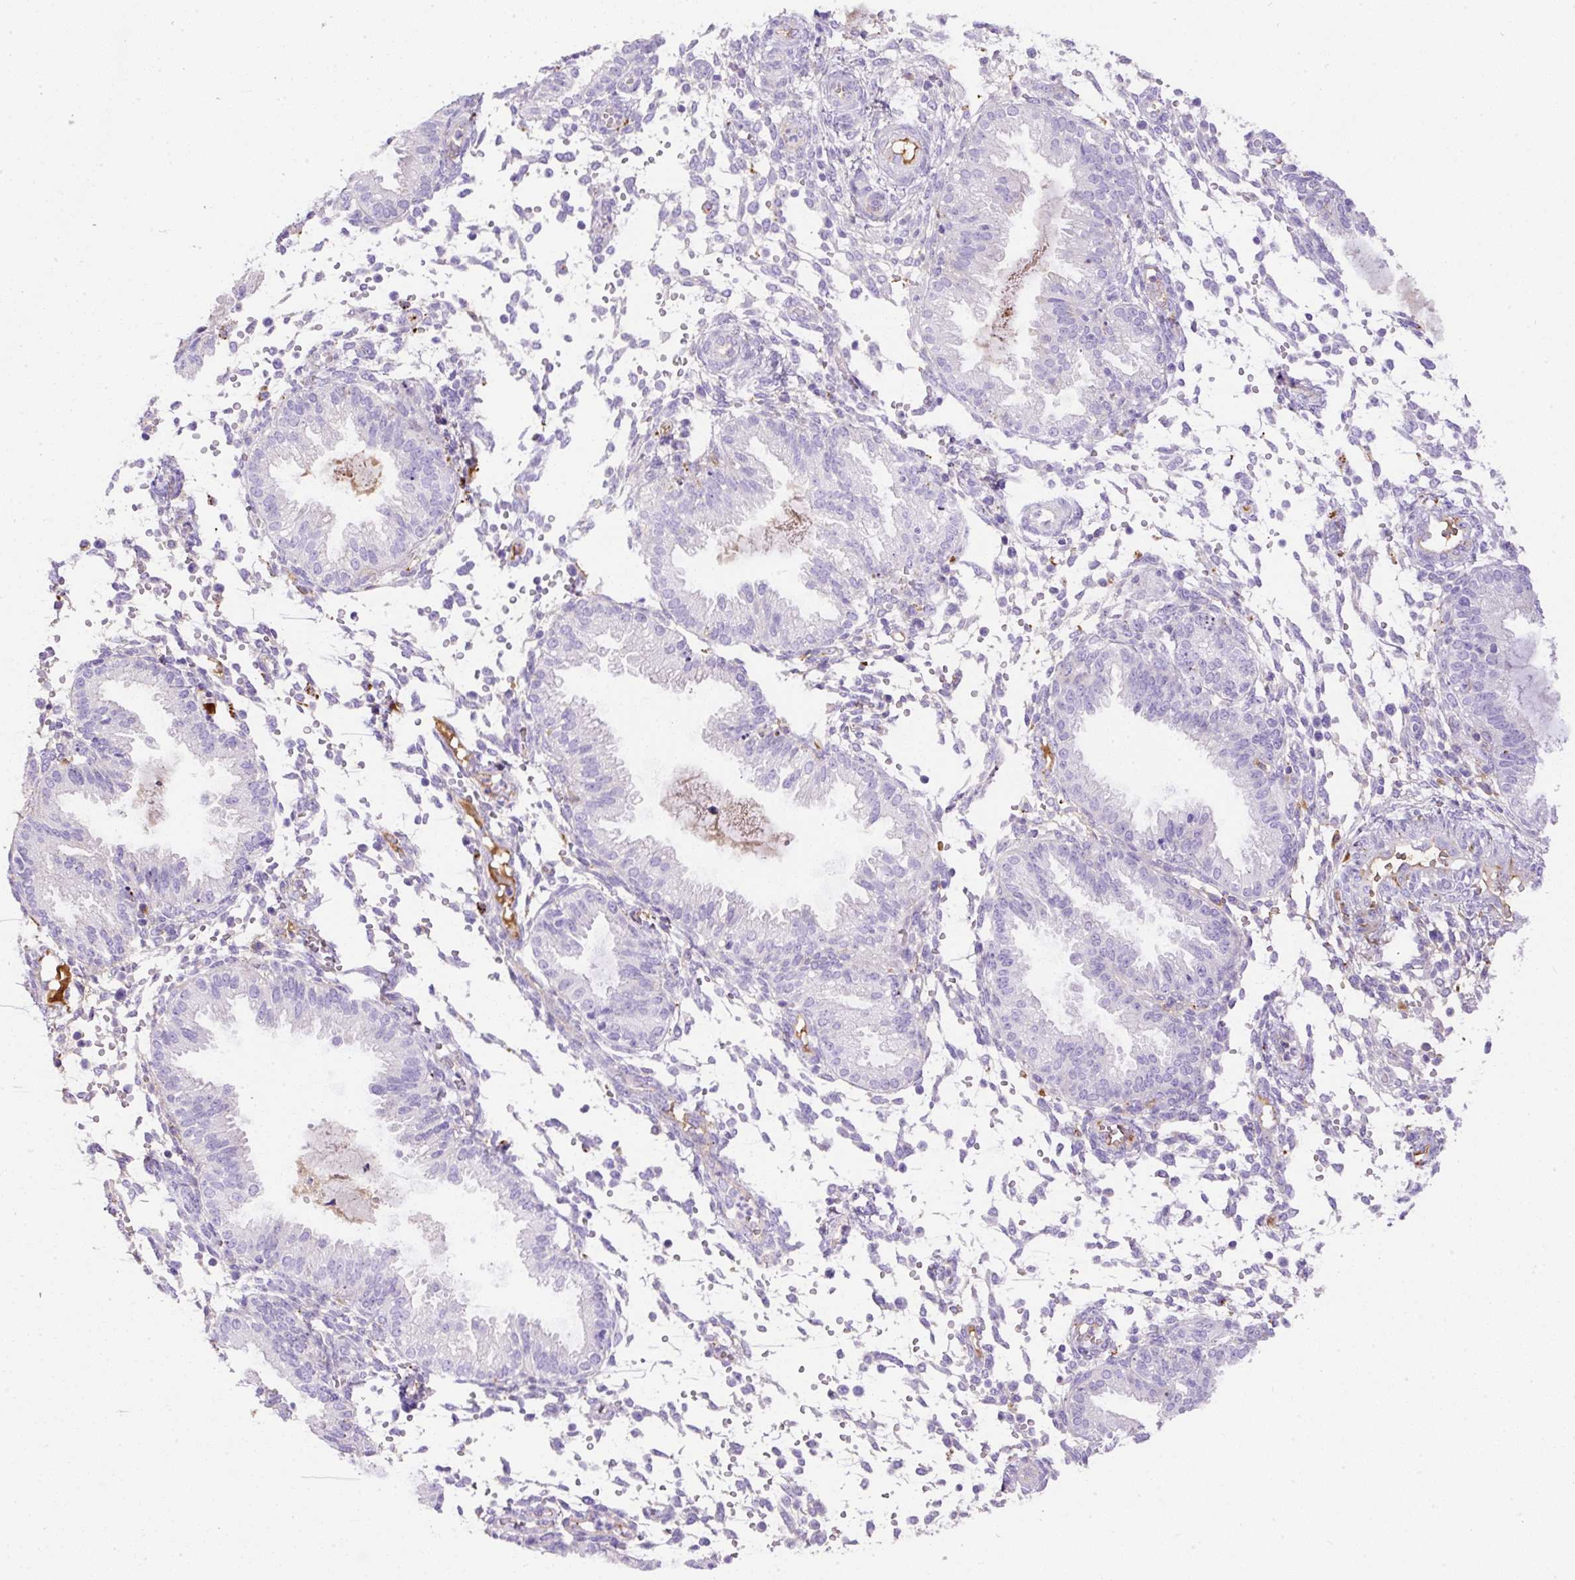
{"staining": {"intensity": "negative", "quantity": "none", "location": "none"}, "tissue": "endometrium", "cell_type": "Cells in endometrial stroma", "image_type": "normal", "snomed": [{"axis": "morphology", "description": "Normal tissue, NOS"}, {"axis": "topography", "description": "Endometrium"}], "caption": "Human endometrium stained for a protein using immunohistochemistry shows no expression in cells in endometrial stroma.", "gene": "APCS", "patient": {"sex": "female", "age": 33}}